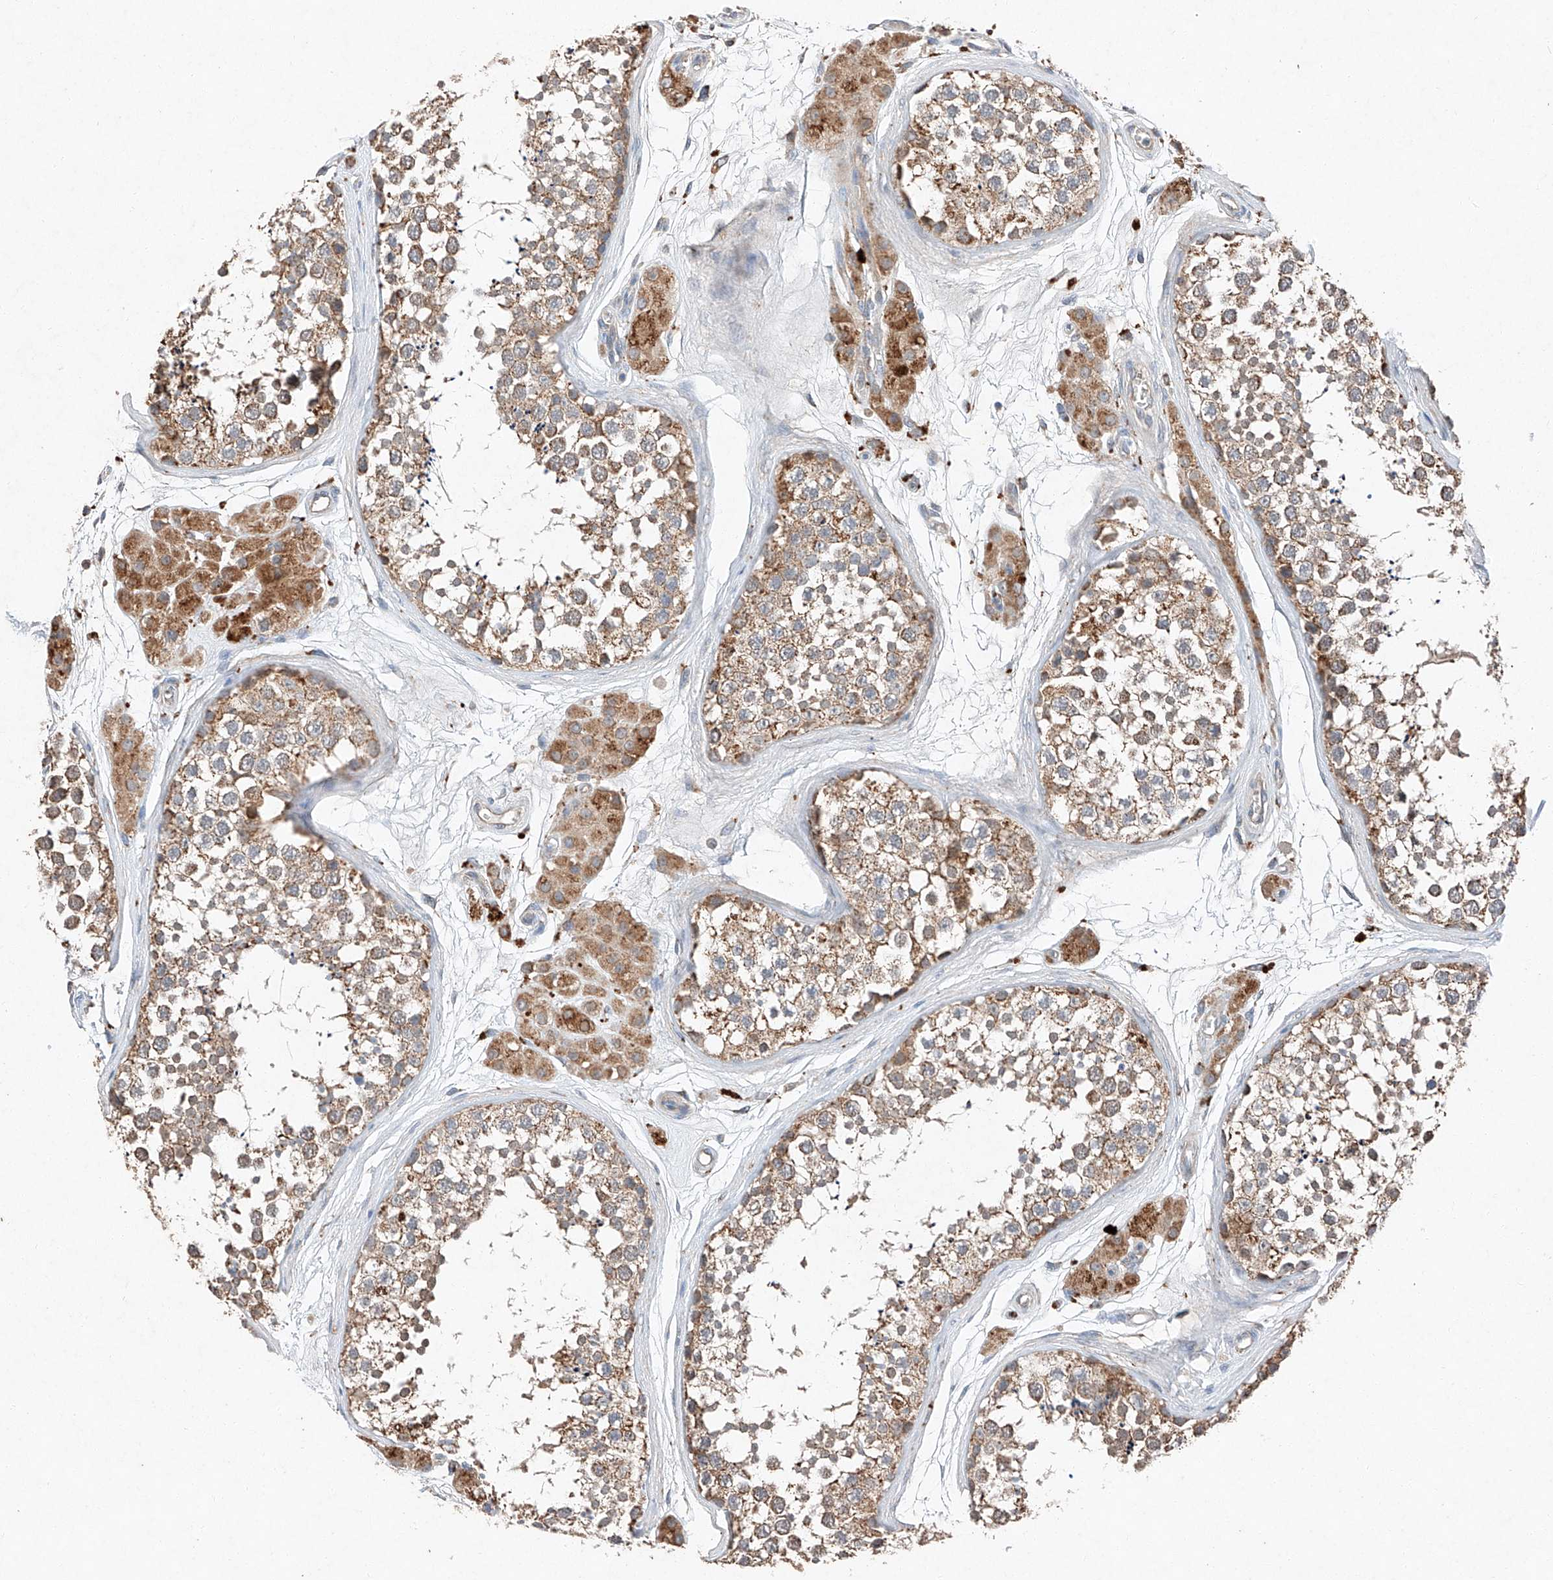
{"staining": {"intensity": "moderate", "quantity": ">75%", "location": "cytoplasmic/membranous"}, "tissue": "testis", "cell_type": "Cells in seminiferous ducts", "image_type": "normal", "snomed": [{"axis": "morphology", "description": "Normal tissue, NOS"}, {"axis": "topography", "description": "Testis"}], "caption": "Protein analysis of normal testis reveals moderate cytoplasmic/membranous positivity in about >75% of cells in seminiferous ducts. The protein is stained brown, and the nuclei are stained in blue (DAB (3,3'-diaminobenzidine) IHC with brightfield microscopy, high magnification).", "gene": "RUSC1", "patient": {"sex": "male", "age": 56}}